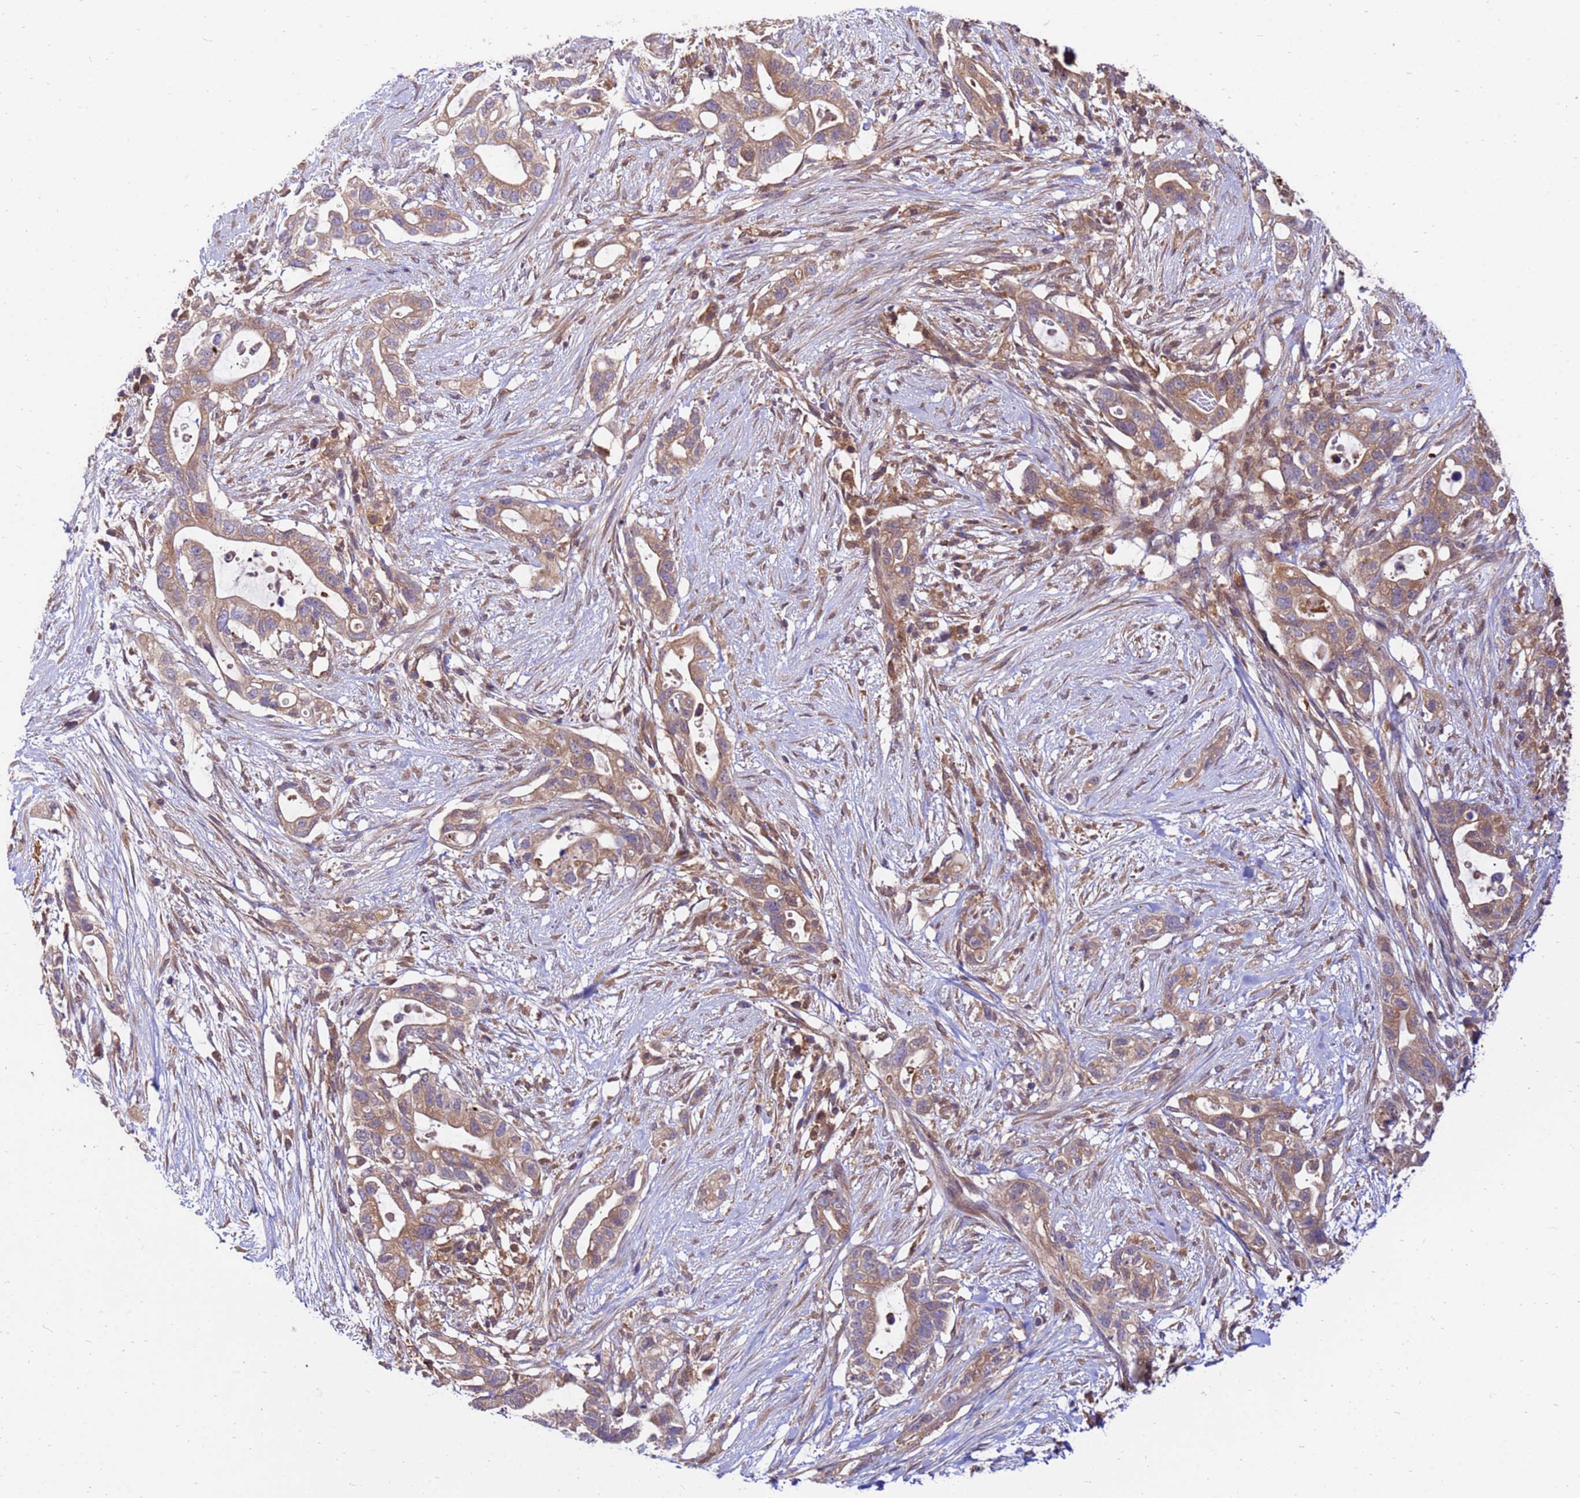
{"staining": {"intensity": "moderate", "quantity": "25%-75%", "location": "cytoplasmic/membranous"}, "tissue": "pancreatic cancer", "cell_type": "Tumor cells", "image_type": "cancer", "snomed": [{"axis": "morphology", "description": "Adenocarcinoma, NOS"}, {"axis": "topography", "description": "Pancreas"}], "caption": "A brown stain labels moderate cytoplasmic/membranous staining of a protein in human pancreatic cancer tumor cells.", "gene": "GET3", "patient": {"sex": "female", "age": 72}}